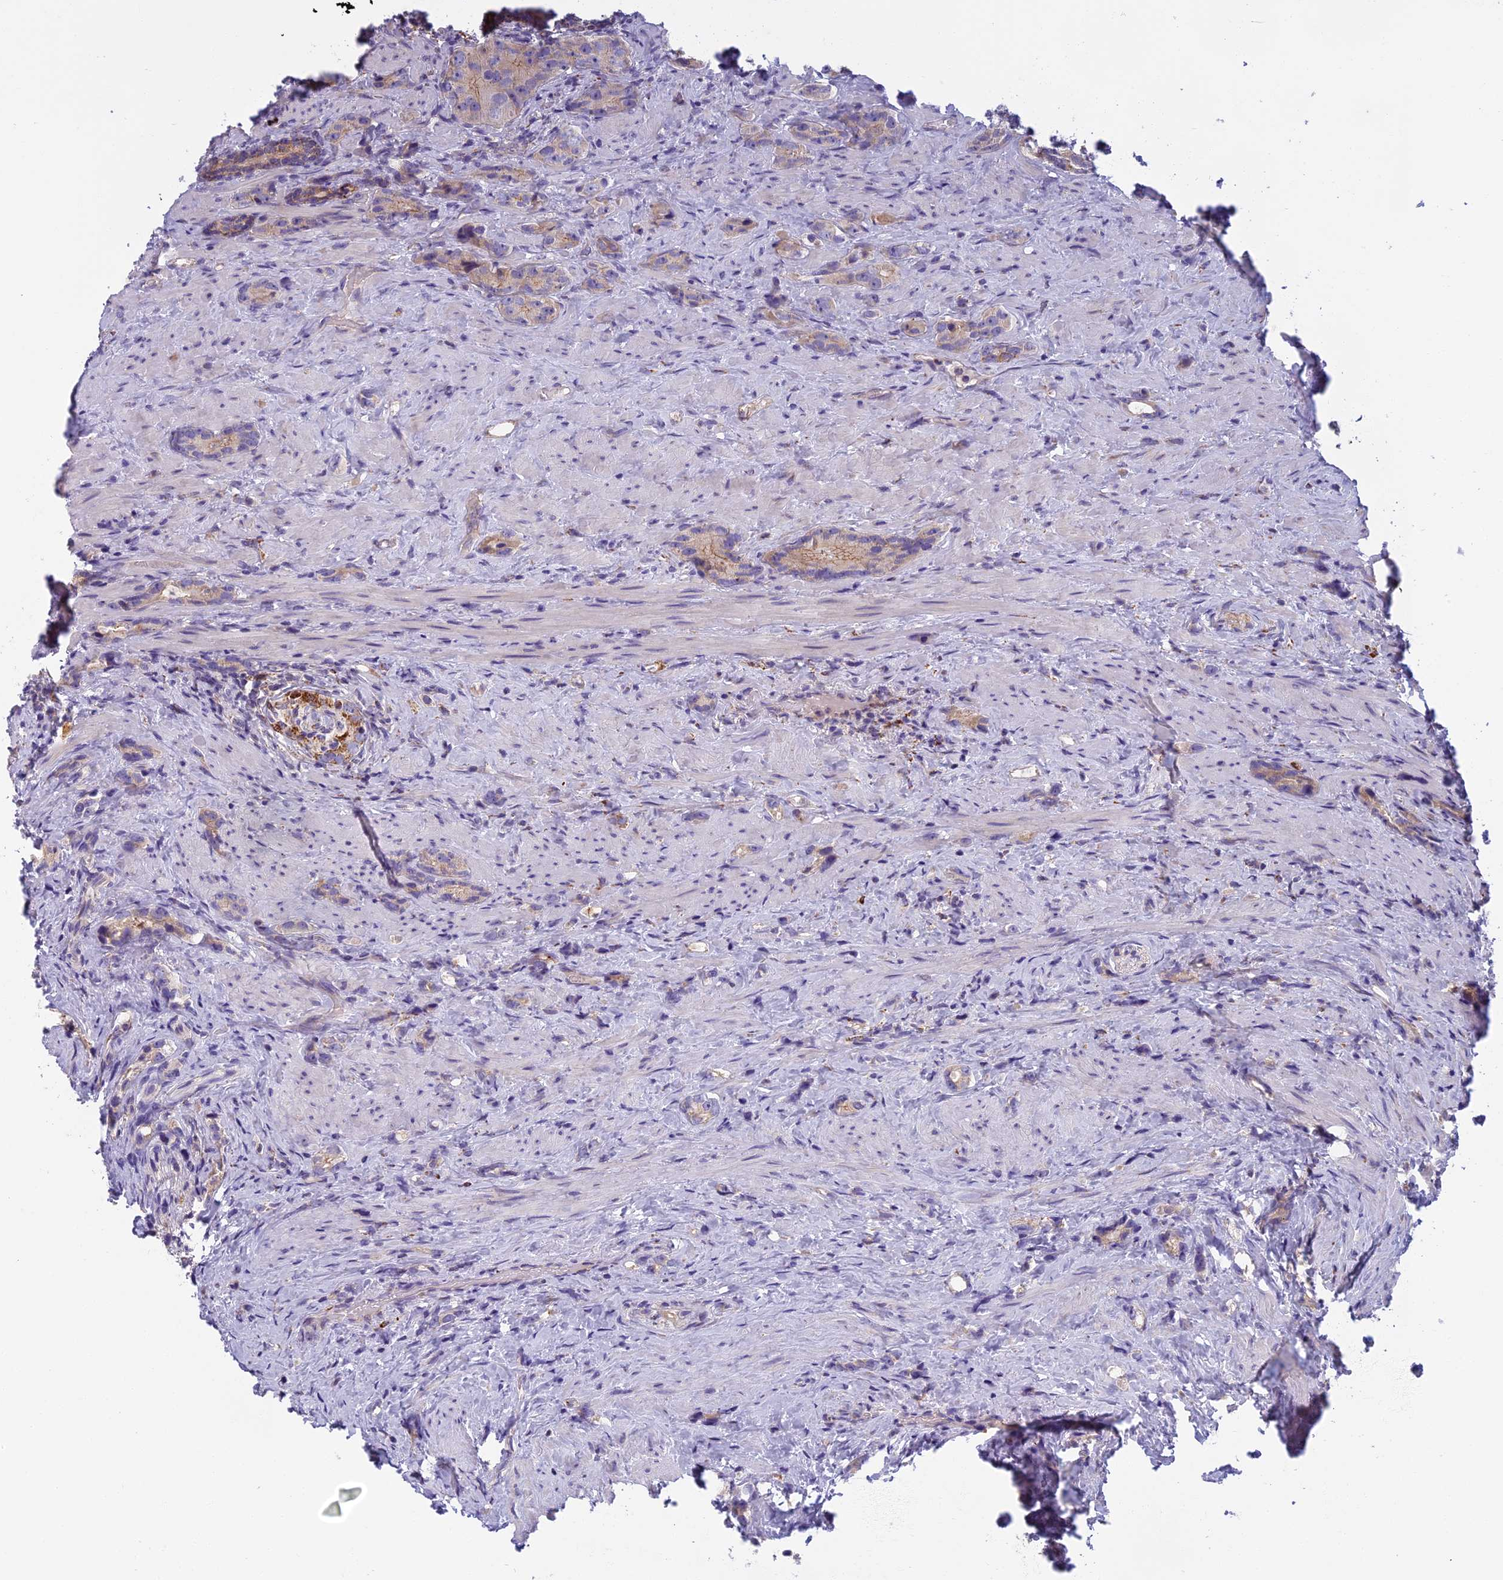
{"staining": {"intensity": "moderate", "quantity": "<25%", "location": "cytoplasmic/membranous"}, "tissue": "prostate cancer", "cell_type": "Tumor cells", "image_type": "cancer", "snomed": [{"axis": "morphology", "description": "Adenocarcinoma, High grade"}, {"axis": "topography", "description": "Prostate"}], "caption": "Immunohistochemical staining of human adenocarcinoma (high-grade) (prostate) displays low levels of moderate cytoplasmic/membranous staining in approximately <25% of tumor cells.", "gene": "SEMA7A", "patient": {"sex": "male", "age": 63}}